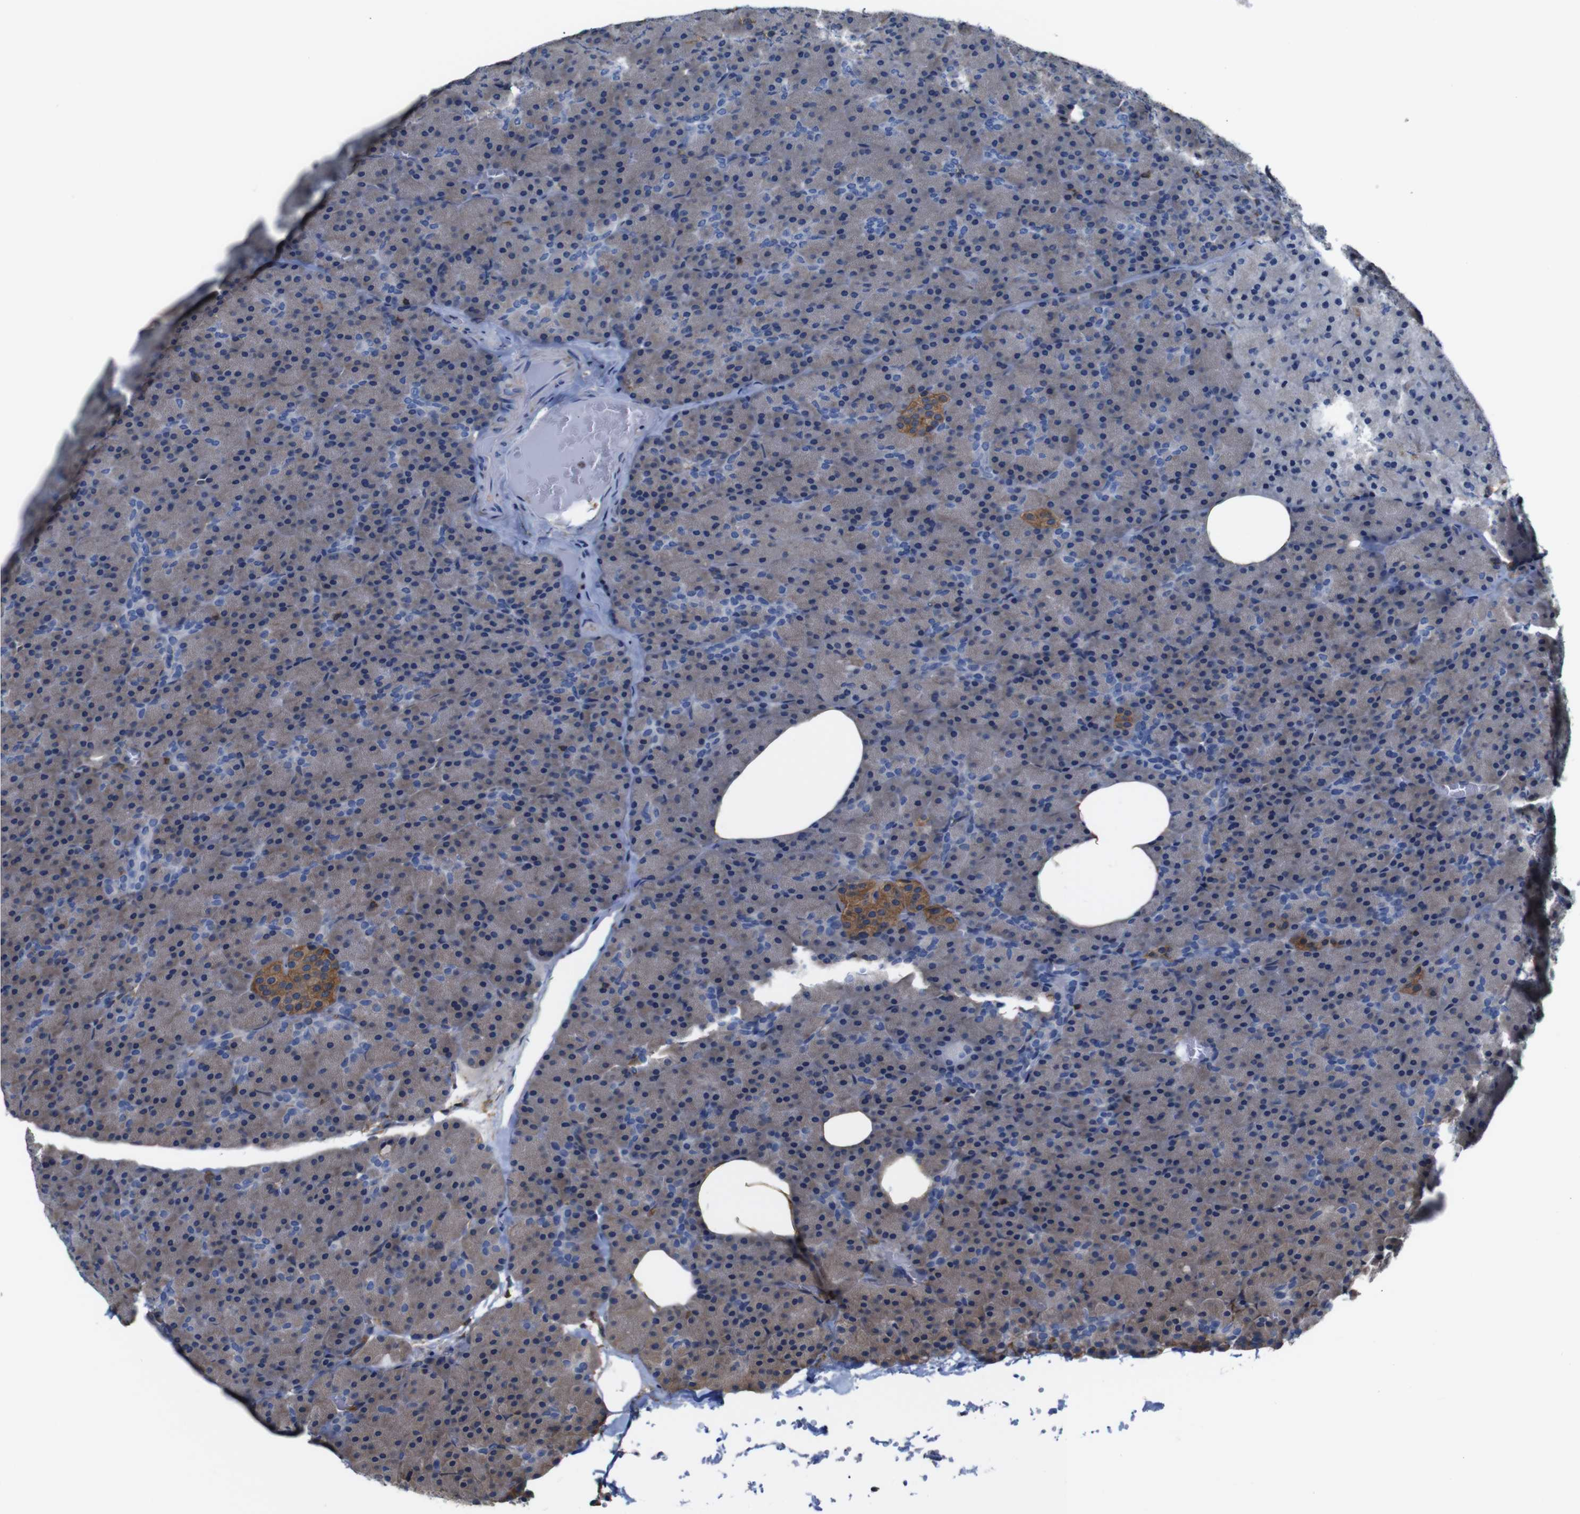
{"staining": {"intensity": "weak", "quantity": "<25%", "location": "cytoplasmic/membranous"}, "tissue": "pancreas", "cell_type": "Exocrine glandular cells", "image_type": "normal", "snomed": [{"axis": "morphology", "description": "Normal tissue, NOS"}, {"axis": "topography", "description": "Pancreas"}], "caption": "DAB (3,3'-diaminobenzidine) immunohistochemical staining of normal human pancreas demonstrates no significant positivity in exocrine glandular cells. (DAB (3,3'-diaminobenzidine) IHC visualized using brightfield microscopy, high magnification).", "gene": "PI4KA", "patient": {"sex": "female", "age": 35}}